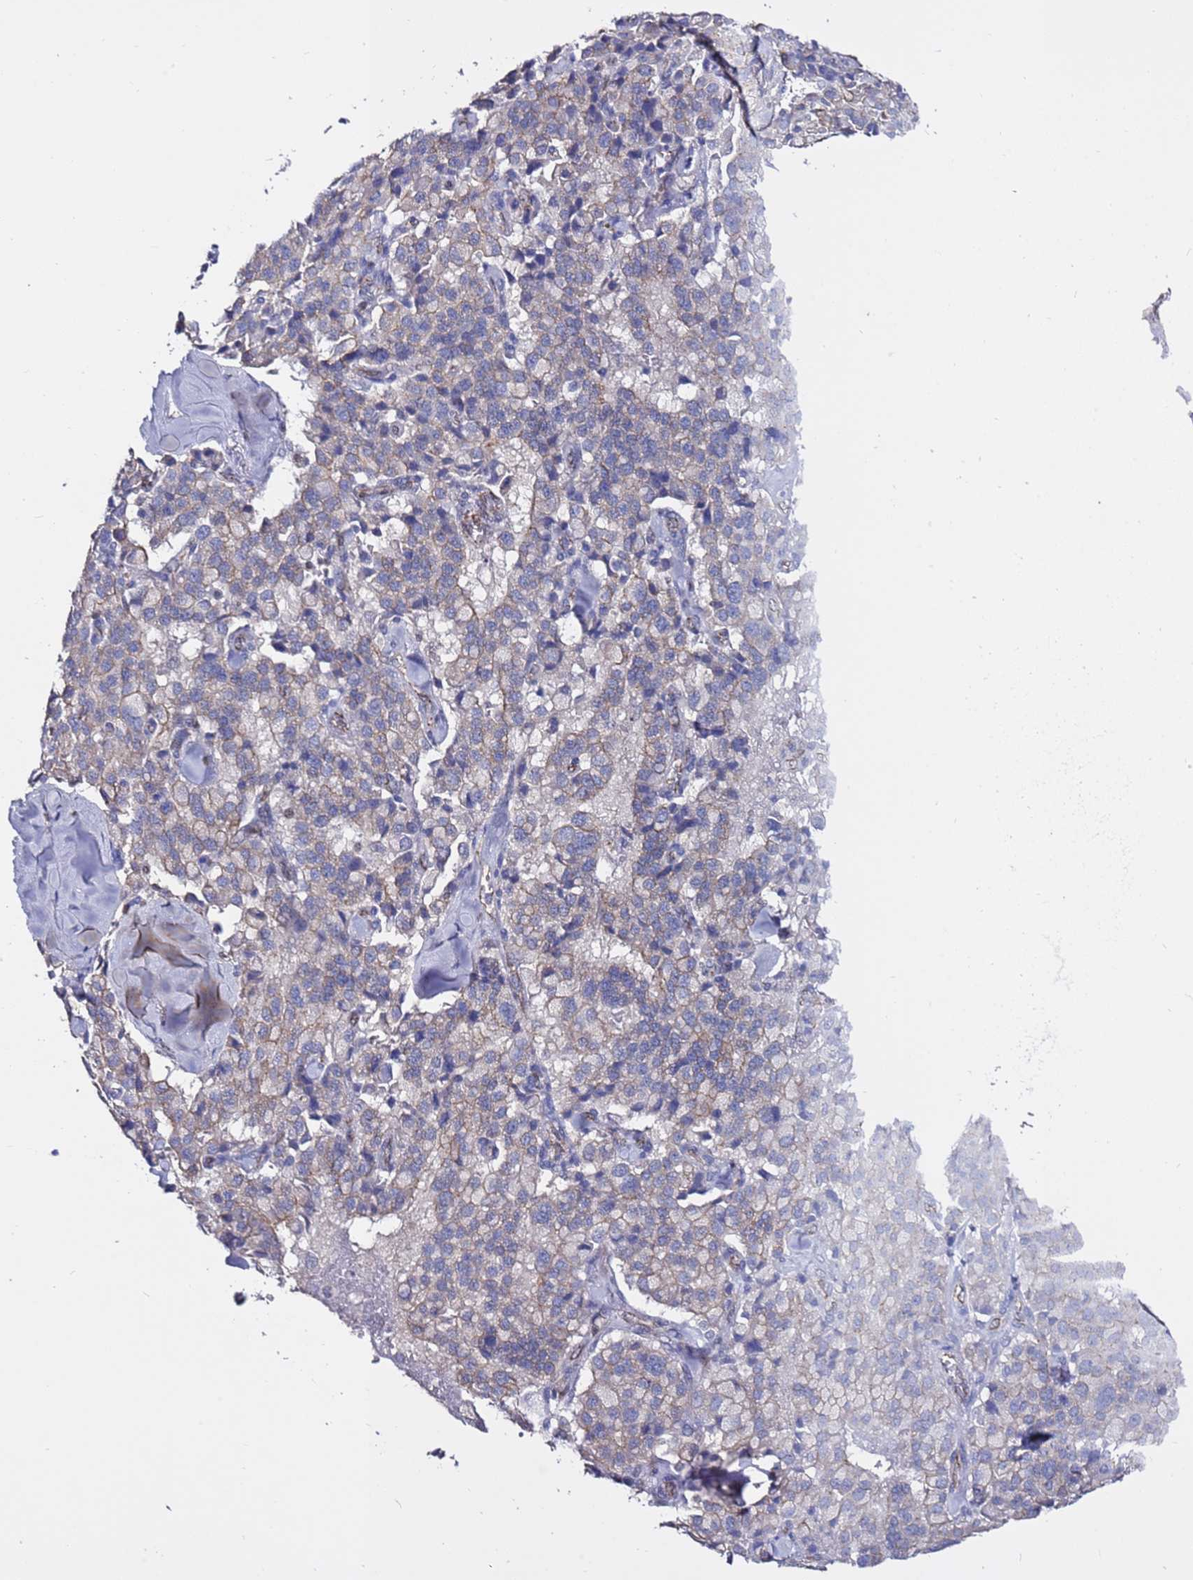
{"staining": {"intensity": "negative", "quantity": "none", "location": "none"}, "tissue": "pancreatic cancer", "cell_type": "Tumor cells", "image_type": "cancer", "snomed": [{"axis": "morphology", "description": "Adenocarcinoma, NOS"}, {"axis": "topography", "description": "Pancreas"}], "caption": "A micrograph of pancreatic cancer stained for a protein exhibits no brown staining in tumor cells.", "gene": "TENM3", "patient": {"sex": "male", "age": 65}}